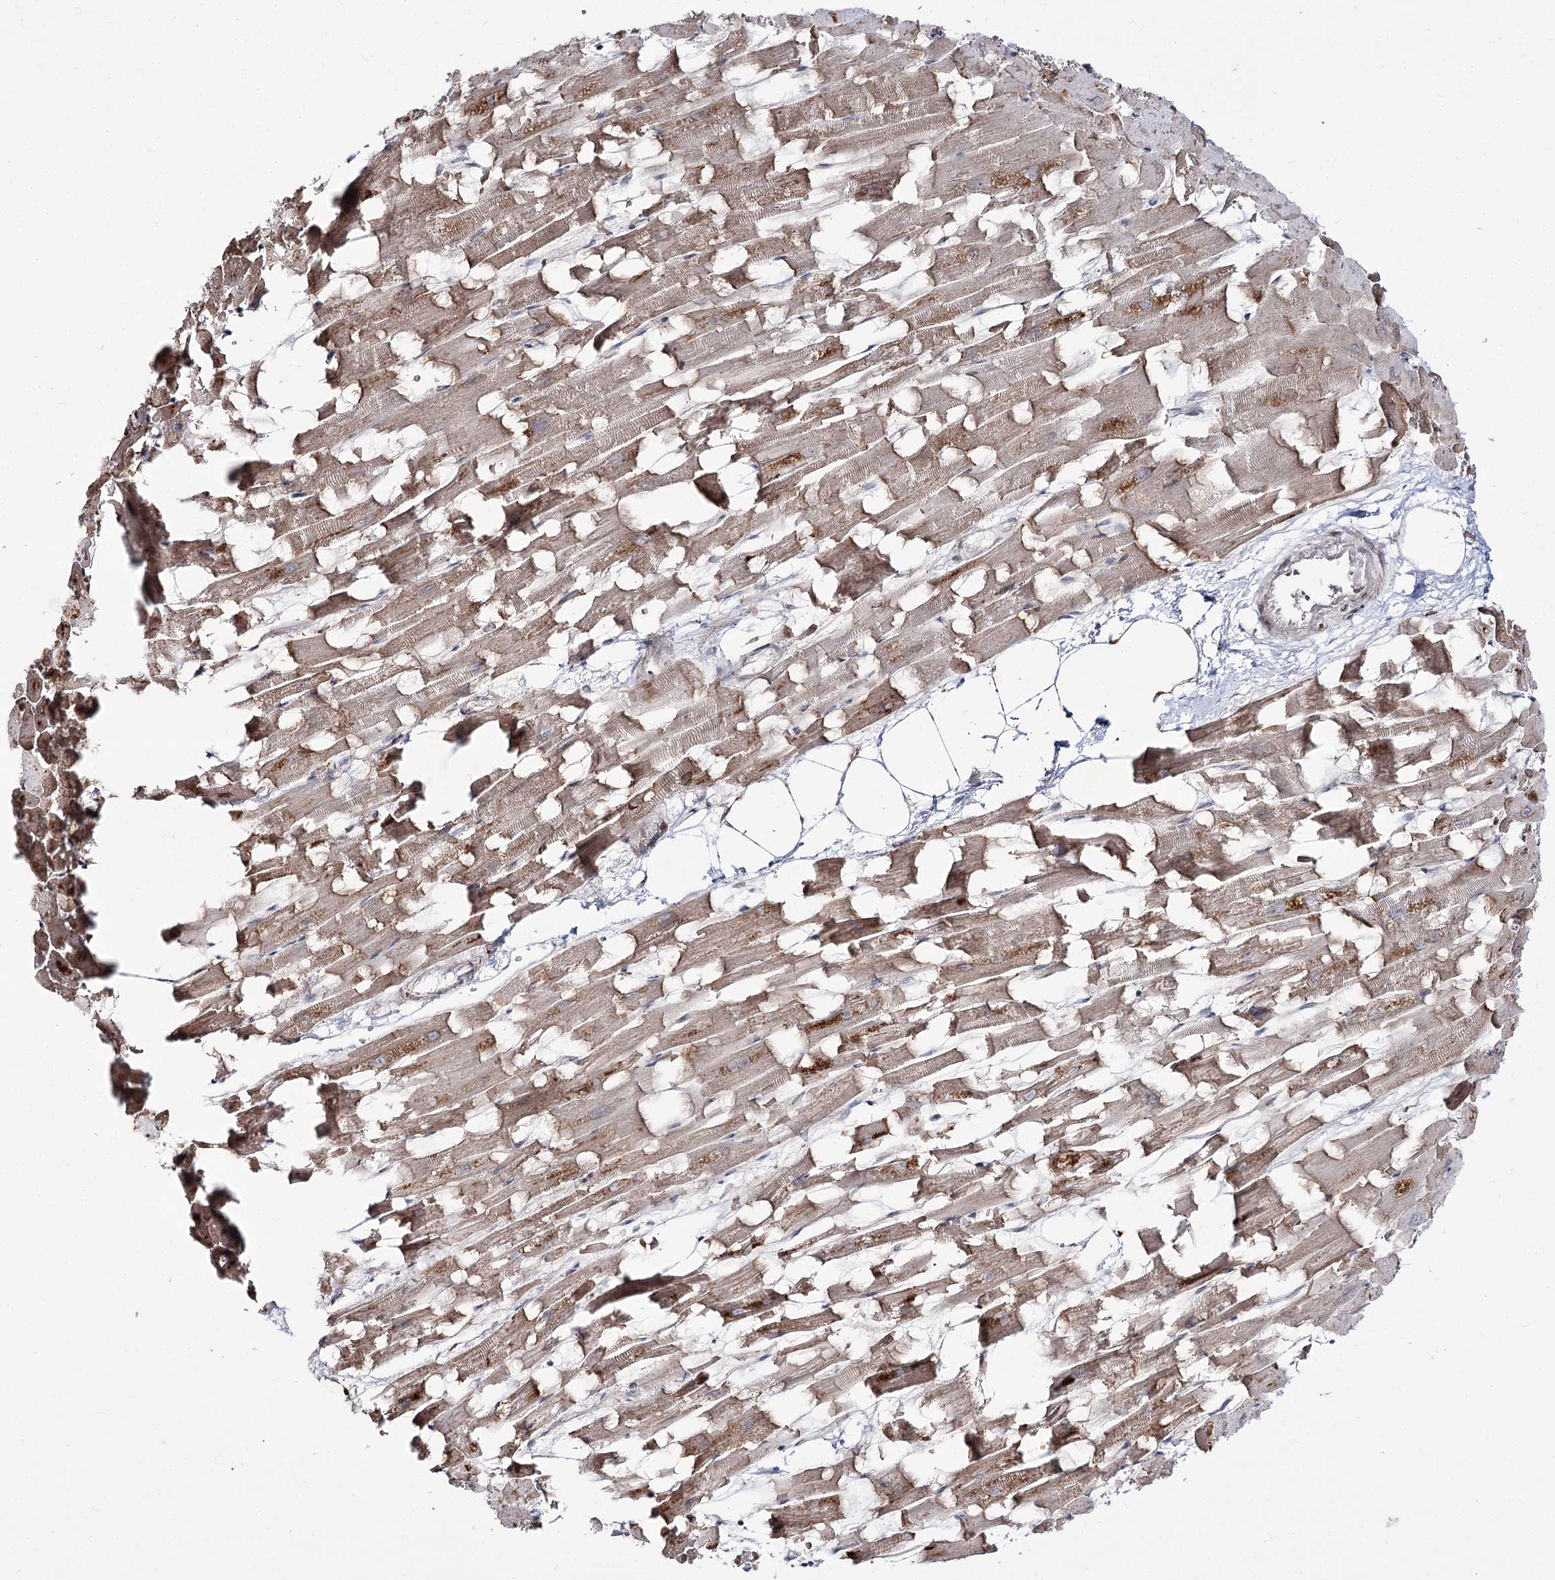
{"staining": {"intensity": "moderate", "quantity": ">75%", "location": "cytoplasmic/membranous"}, "tissue": "heart muscle", "cell_type": "Cardiomyocytes", "image_type": "normal", "snomed": [{"axis": "morphology", "description": "Normal tissue, NOS"}, {"axis": "topography", "description": "Heart"}], "caption": "Protein expression analysis of benign heart muscle displays moderate cytoplasmic/membranous staining in approximately >75% of cardiomyocytes.", "gene": "C11orf80", "patient": {"sex": "female", "age": 64}}